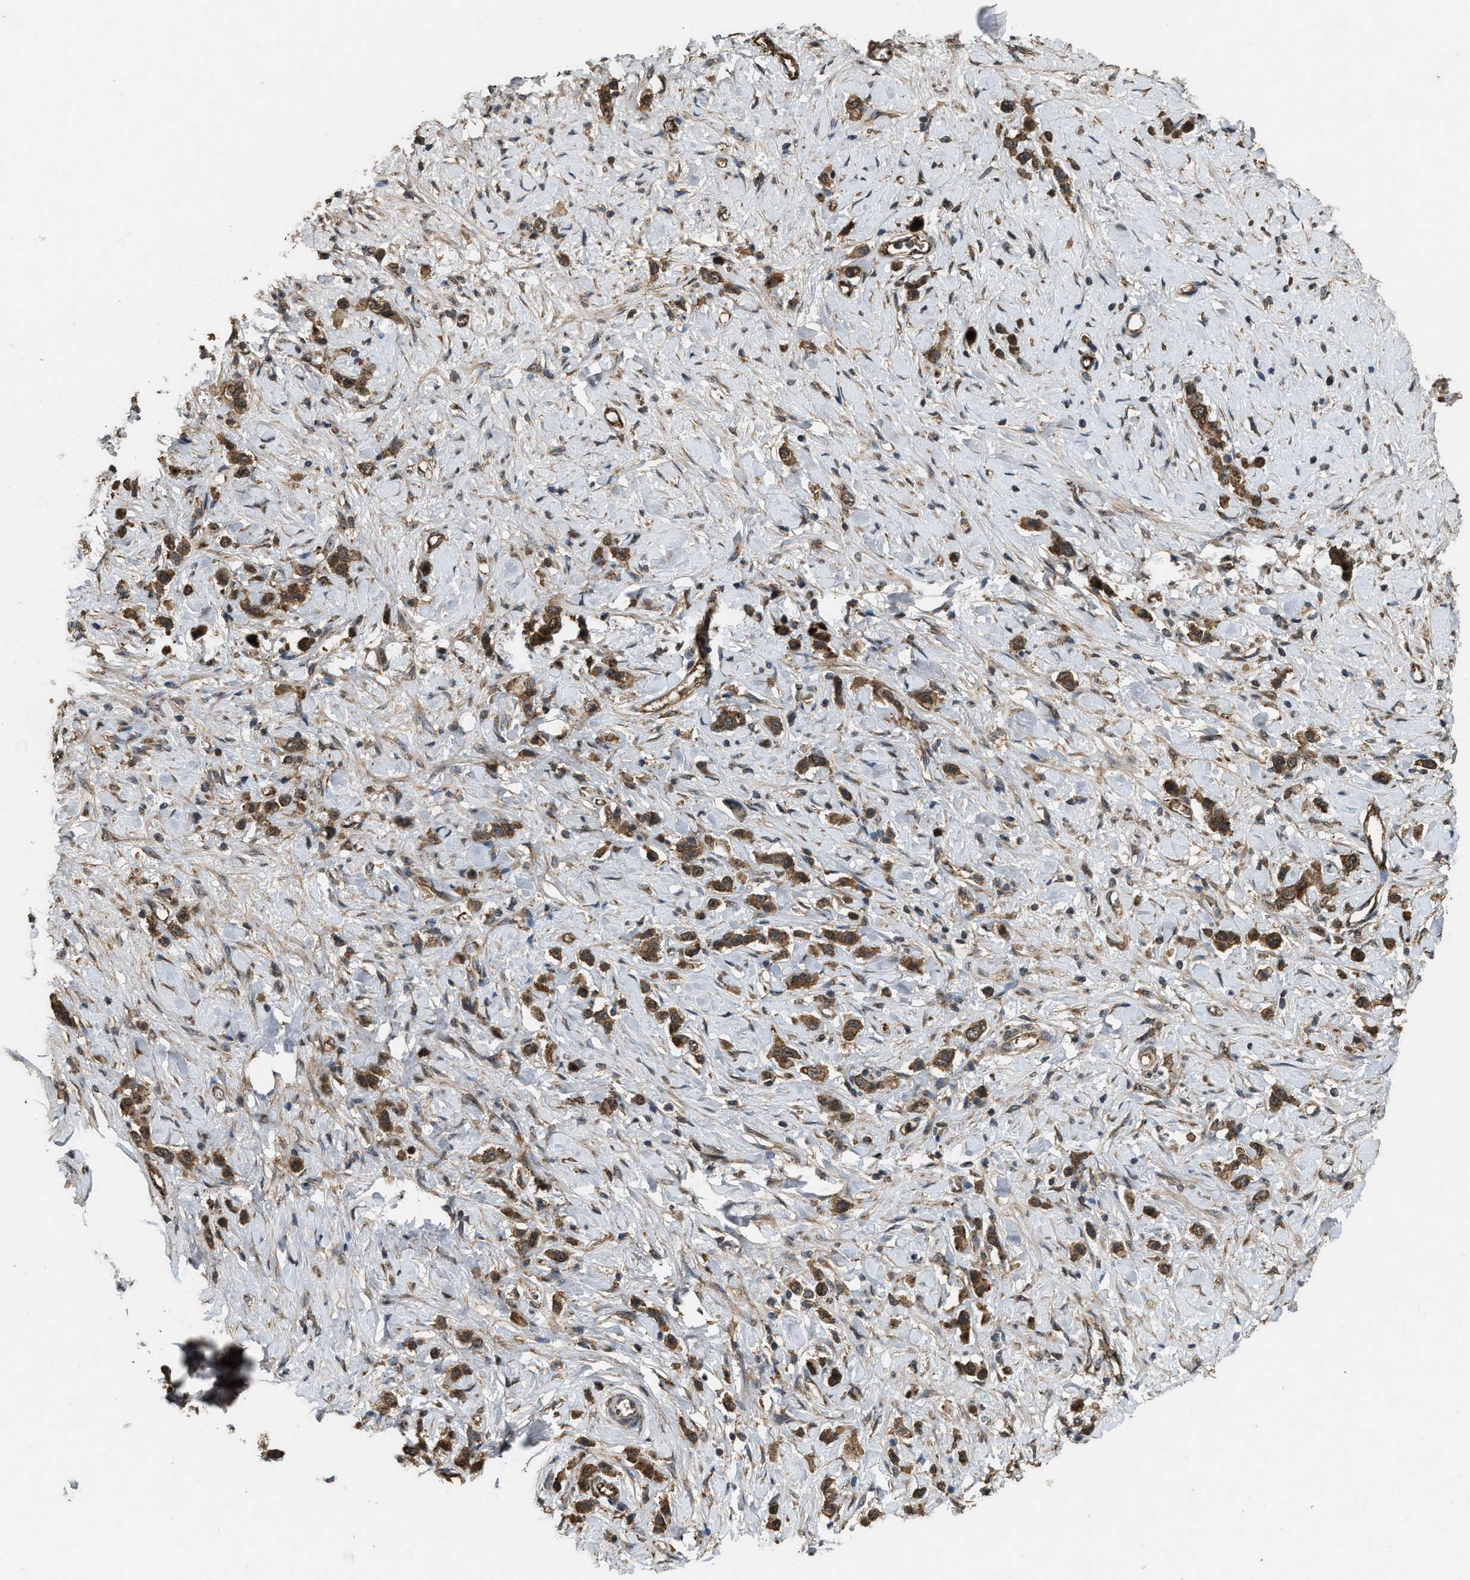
{"staining": {"intensity": "moderate", "quantity": ">75%", "location": "cytoplasmic/membranous"}, "tissue": "stomach cancer", "cell_type": "Tumor cells", "image_type": "cancer", "snomed": [{"axis": "morphology", "description": "Adenocarcinoma, NOS"}, {"axis": "topography", "description": "Stomach"}], "caption": "Tumor cells reveal medium levels of moderate cytoplasmic/membranous positivity in approximately >75% of cells in stomach cancer.", "gene": "ARHGEF5", "patient": {"sex": "female", "age": 65}}